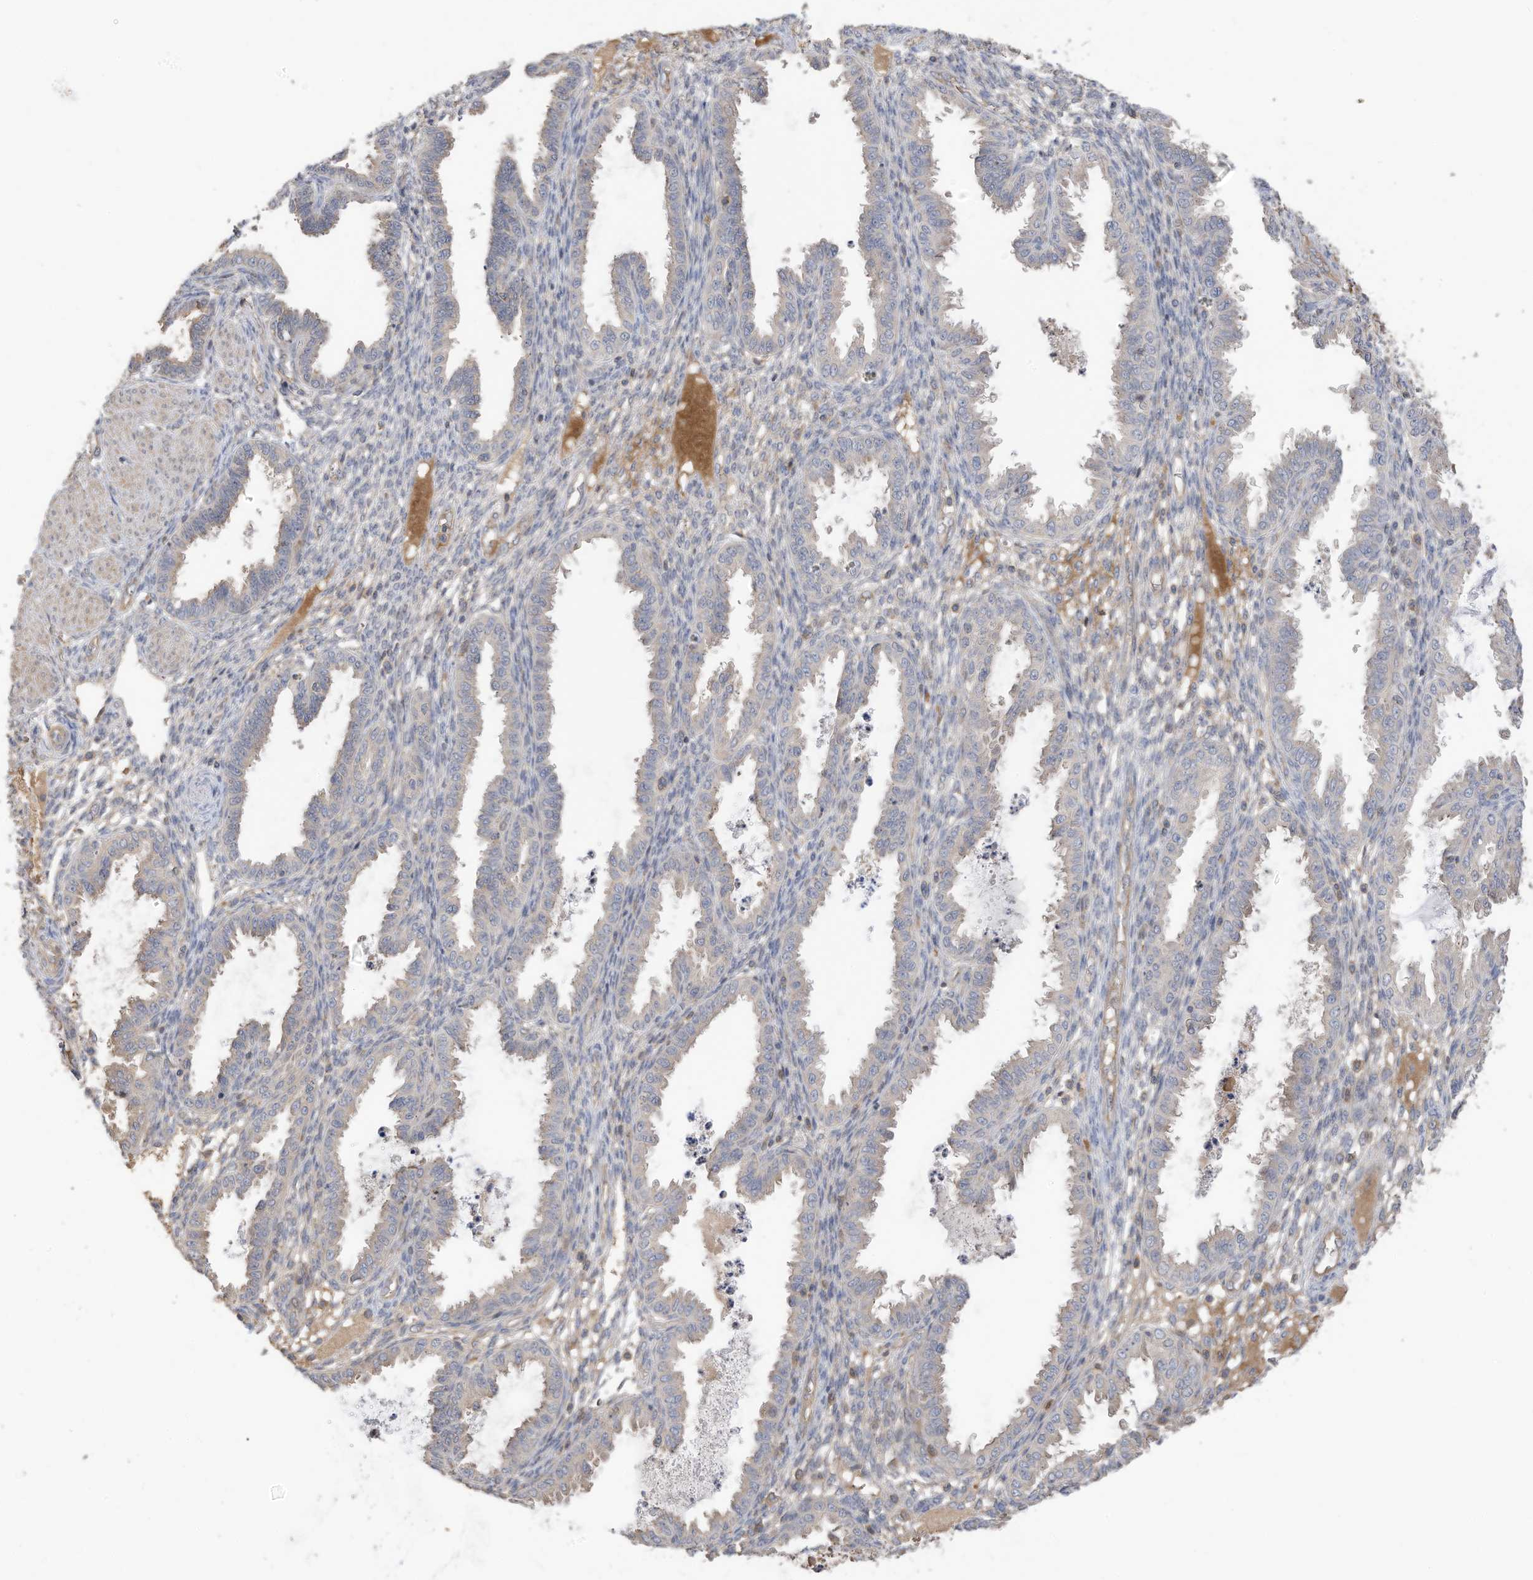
{"staining": {"intensity": "negative", "quantity": "none", "location": "none"}, "tissue": "endometrium", "cell_type": "Cells in endometrial stroma", "image_type": "normal", "snomed": [{"axis": "morphology", "description": "Normal tissue, NOS"}, {"axis": "topography", "description": "Endometrium"}], "caption": "An immunohistochemistry image of benign endometrium is shown. There is no staining in cells in endometrial stroma of endometrium.", "gene": "REC8", "patient": {"sex": "female", "age": 33}}